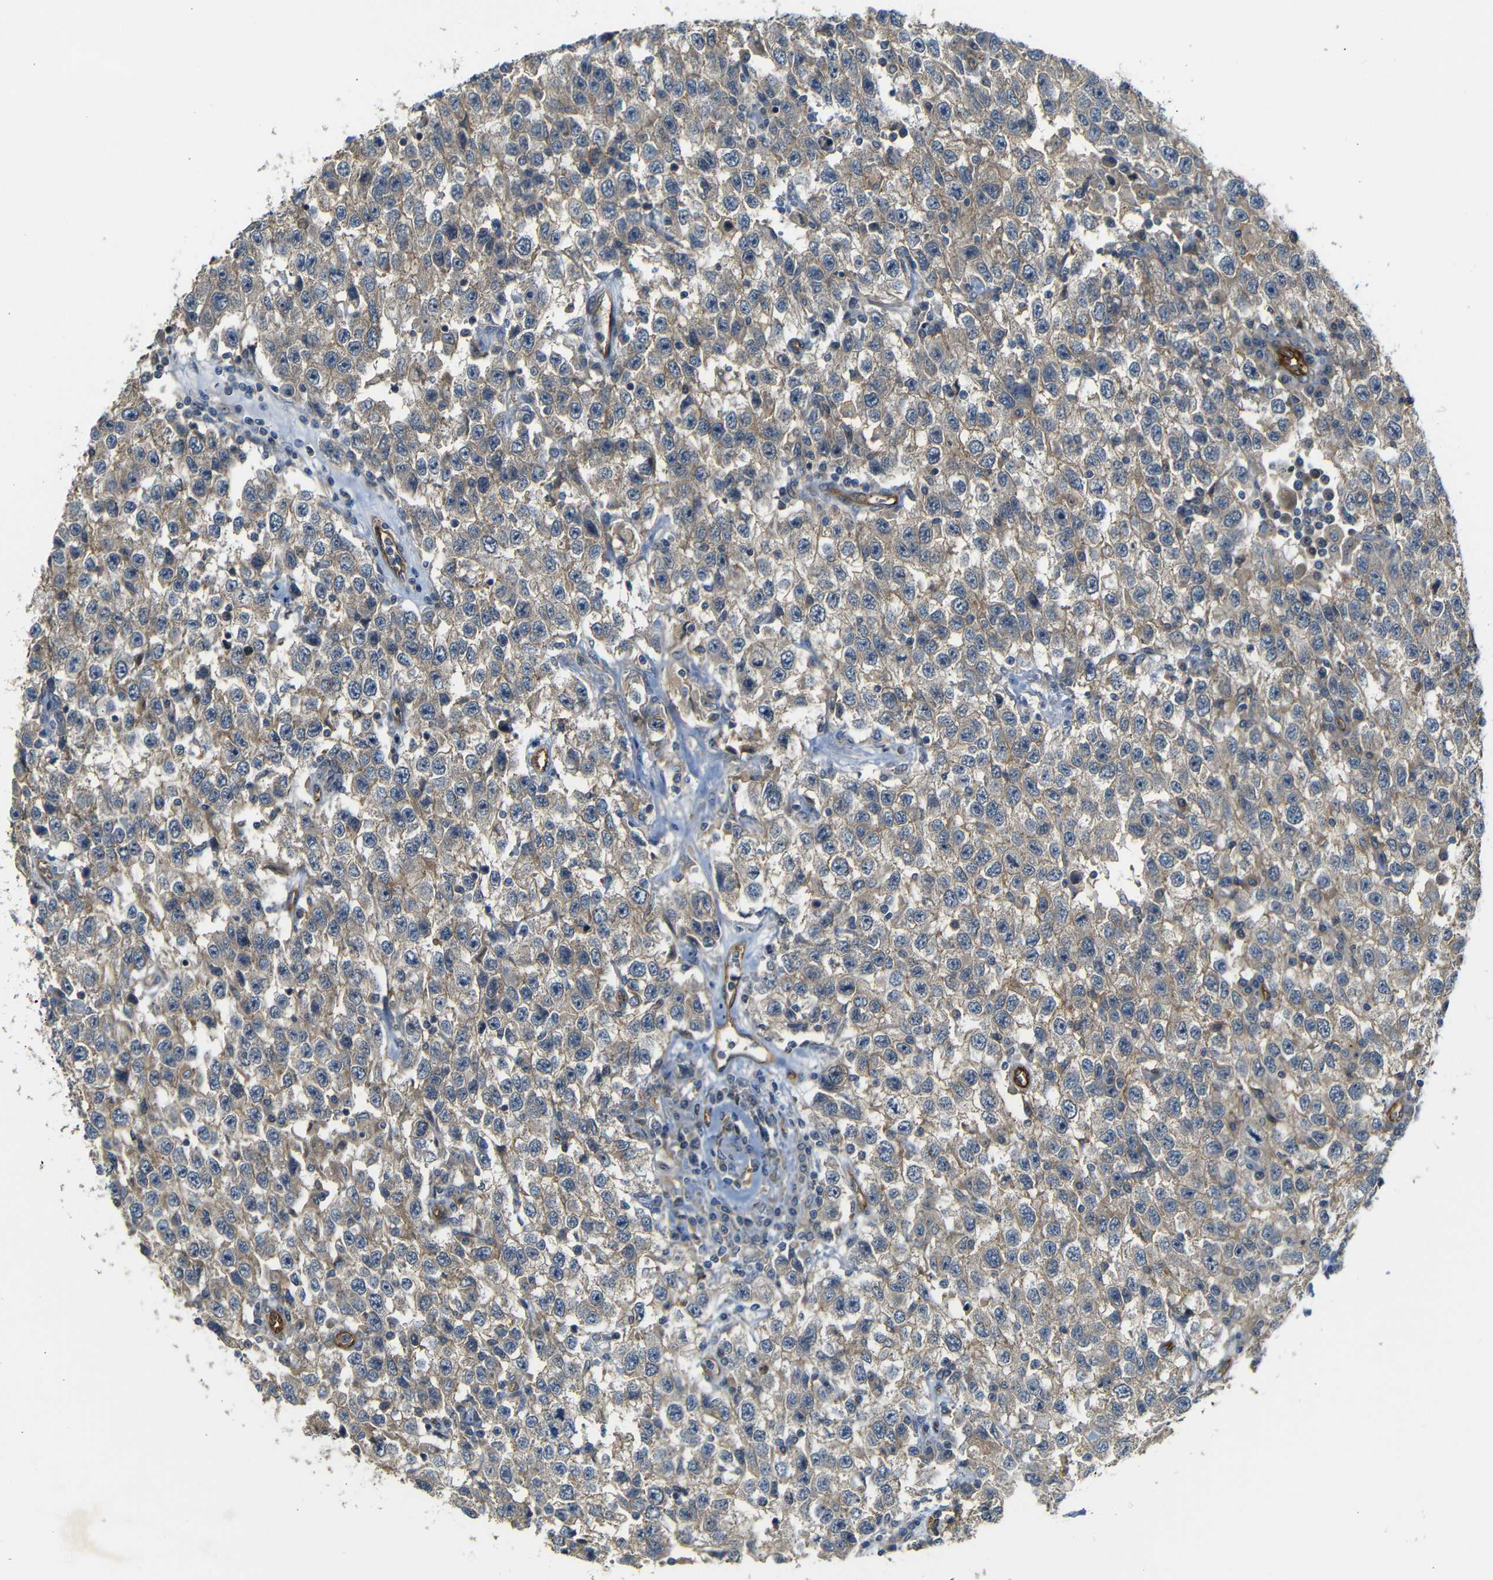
{"staining": {"intensity": "weak", "quantity": ">75%", "location": "cytoplasmic/membranous"}, "tissue": "testis cancer", "cell_type": "Tumor cells", "image_type": "cancer", "snomed": [{"axis": "morphology", "description": "Seminoma, NOS"}, {"axis": "topography", "description": "Testis"}], "caption": "Testis seminoma stained for a protein (brown) displays weak cytoplasmic/membranous positive expression in about >75% of tumor cells.", "gene": "RELL1", "patient": {"sex": "male", "age": 41}}